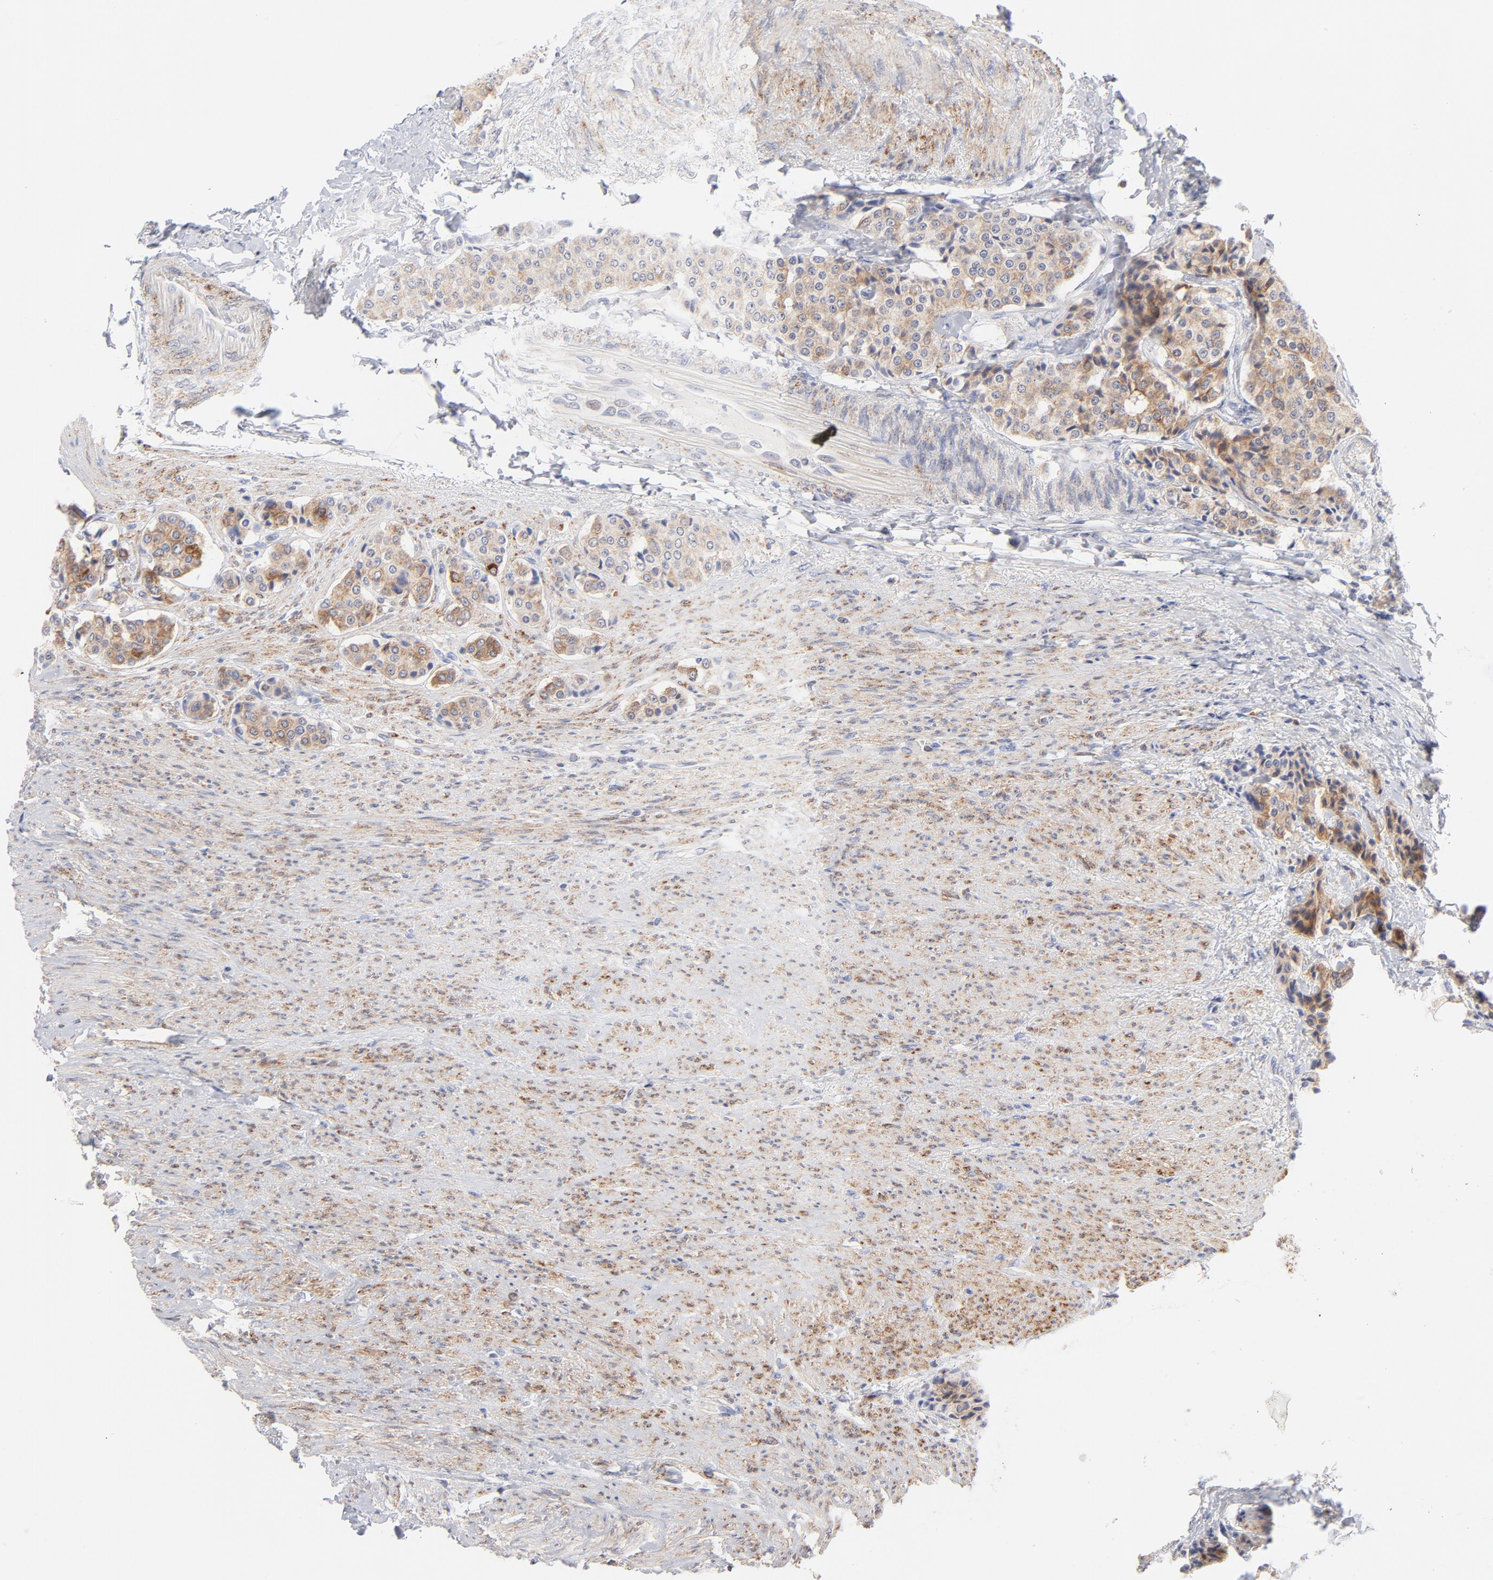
{"staining": {"intensity": "moderate", "quantity": ">75%", "location": "cytoplasmic/membranous"}, "tissue": "carcinoid", "cell_type": "Tumor cells", "image_type": "cancer", "snomed": [{"axis": "morphology", "description": "Carcinoid, malignant, NOS"}, {"axis": "topography", "description": "Colon"}], "caption": "Immunohistochemical staining of human malignant carcinoid exhibits medium levels of moderate cytoplasmic/membranous staining in about >75% of tumor cells.", "gene": "MID1", "patient": {"sex": "female", "age": 61}}